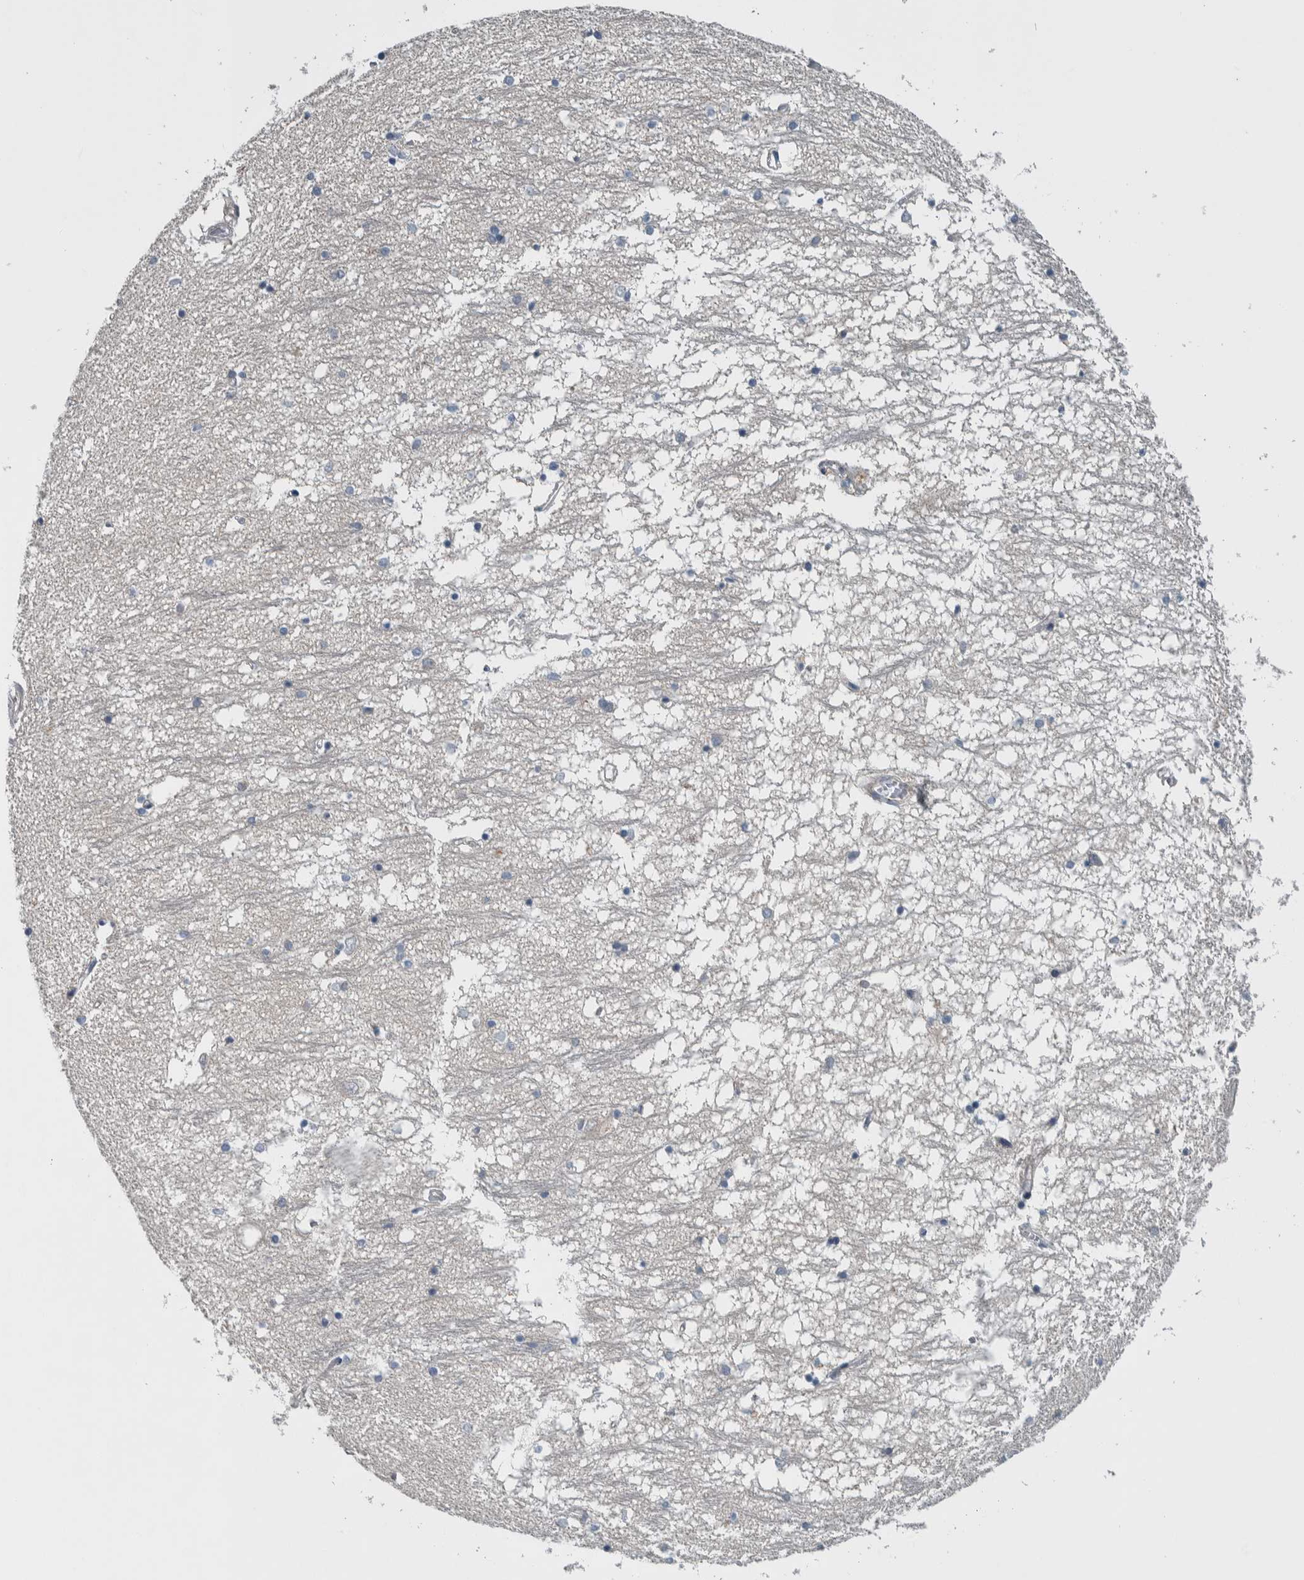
{"staining": {"intensity": "negative", "quantity": "none", "location": "none"}, "tissue": "hippocampus", "cell_type": "Glial cells", "image_type": "normal", "snomed": [{"axis": "morphology", "description": "Normal tissue, NOS"}, {"axis": "topography", "description": "Hippocampus"}], "caption": "Immunohistochemistry (IHC) histopathology image of unremarkable hippocampus: human hippocampus stained with DAB (3,3'-diaminobenzidine) exhibits no significant protein staining in glial cells.", "gene": "SERPINC1", "patient": {"sex": "male", "age": 70}}